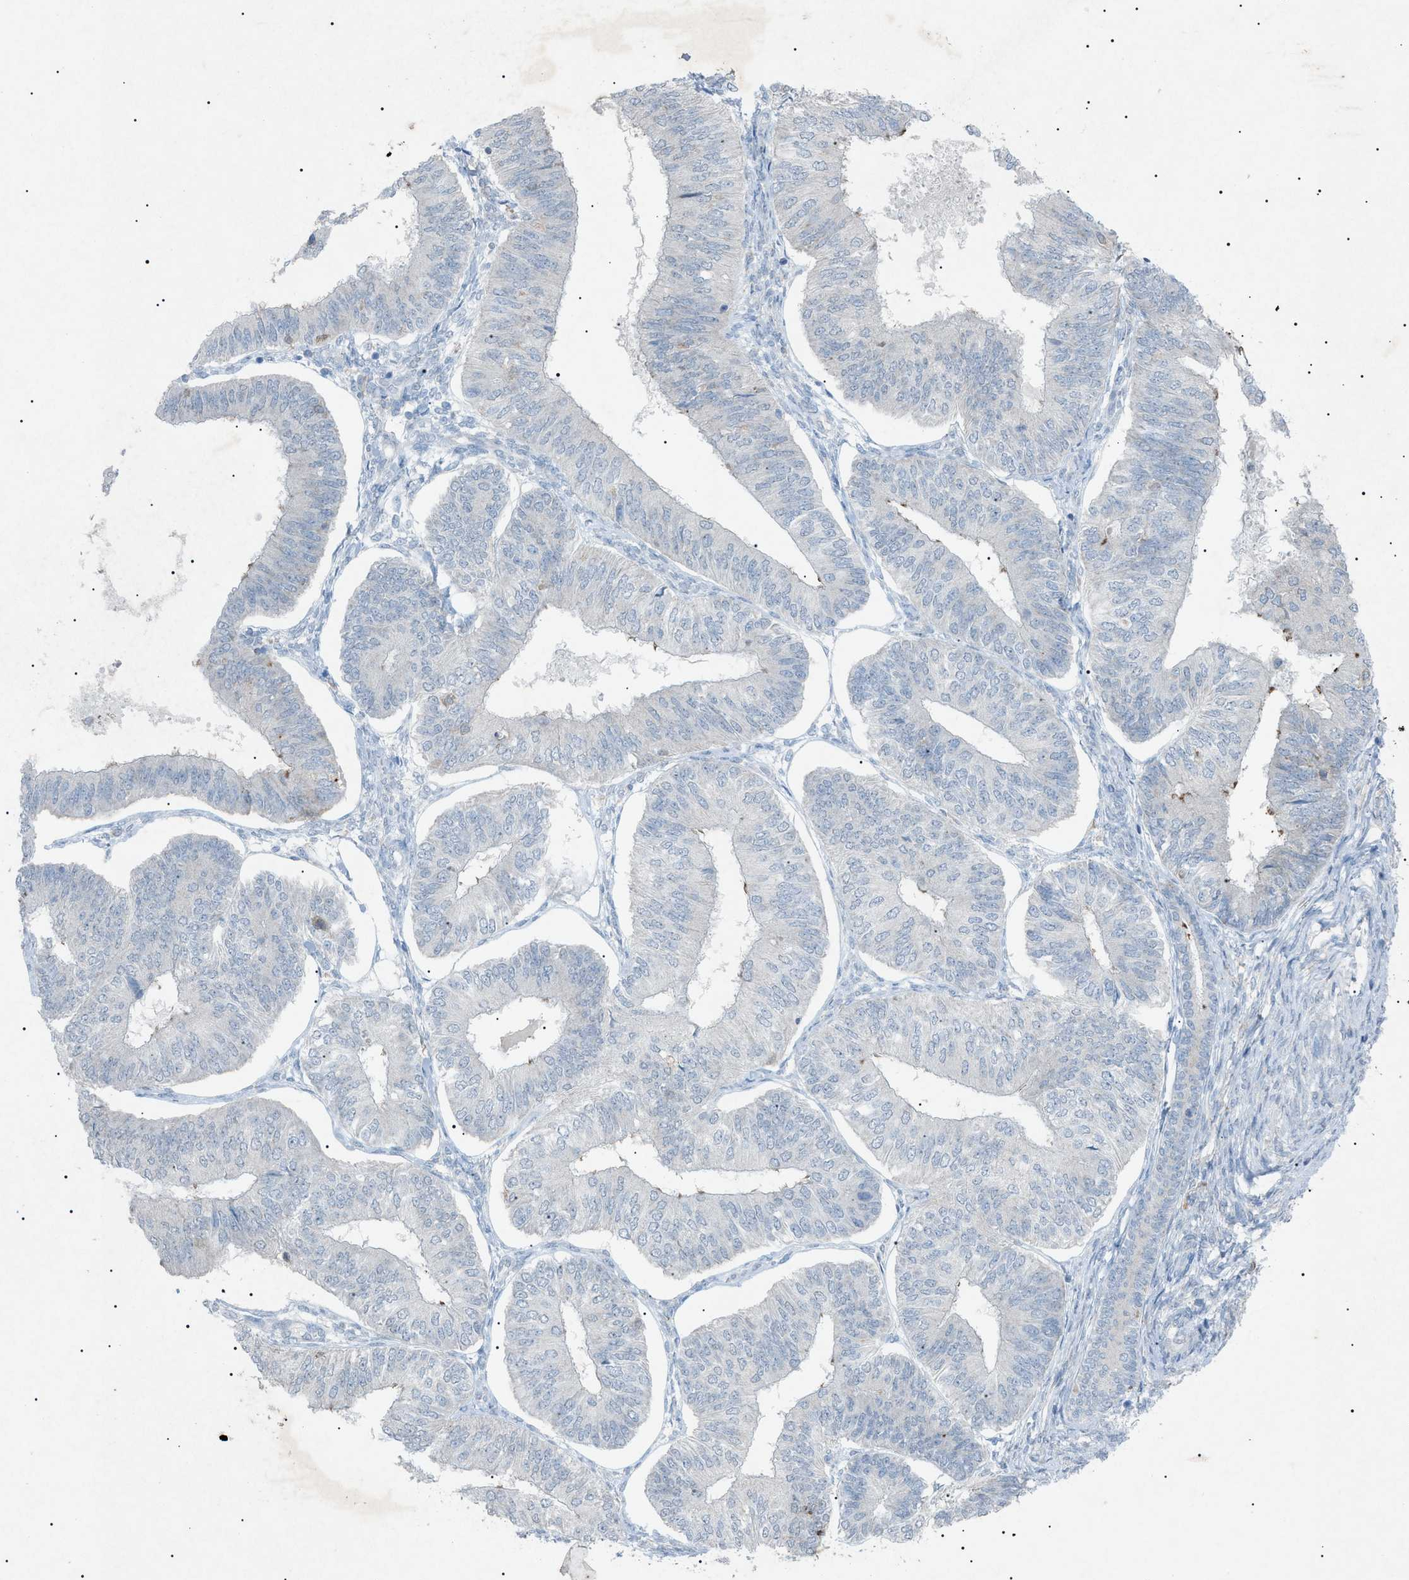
{"staining": {"intensity": "negative", "quantity": "none", "location": "none"}, "tissue": "endometrial cancer", "cell_type": "Tumor cells", "image_type": "cancer", "snomed": [{"axis": "morphology", "description": "Adenocarcinoma, NOS"}, {"axis": "topography", "description": "Endometrium"}], "caption": "An immunohistochemistry (IHC) histopathology image of adenocarcinoma (endometrial) is shown. There is no staining in tumor cells of adenocarcinoma (endometrial).", "gene": "BTK", "patient": {"sex": "female", "age": 58}}